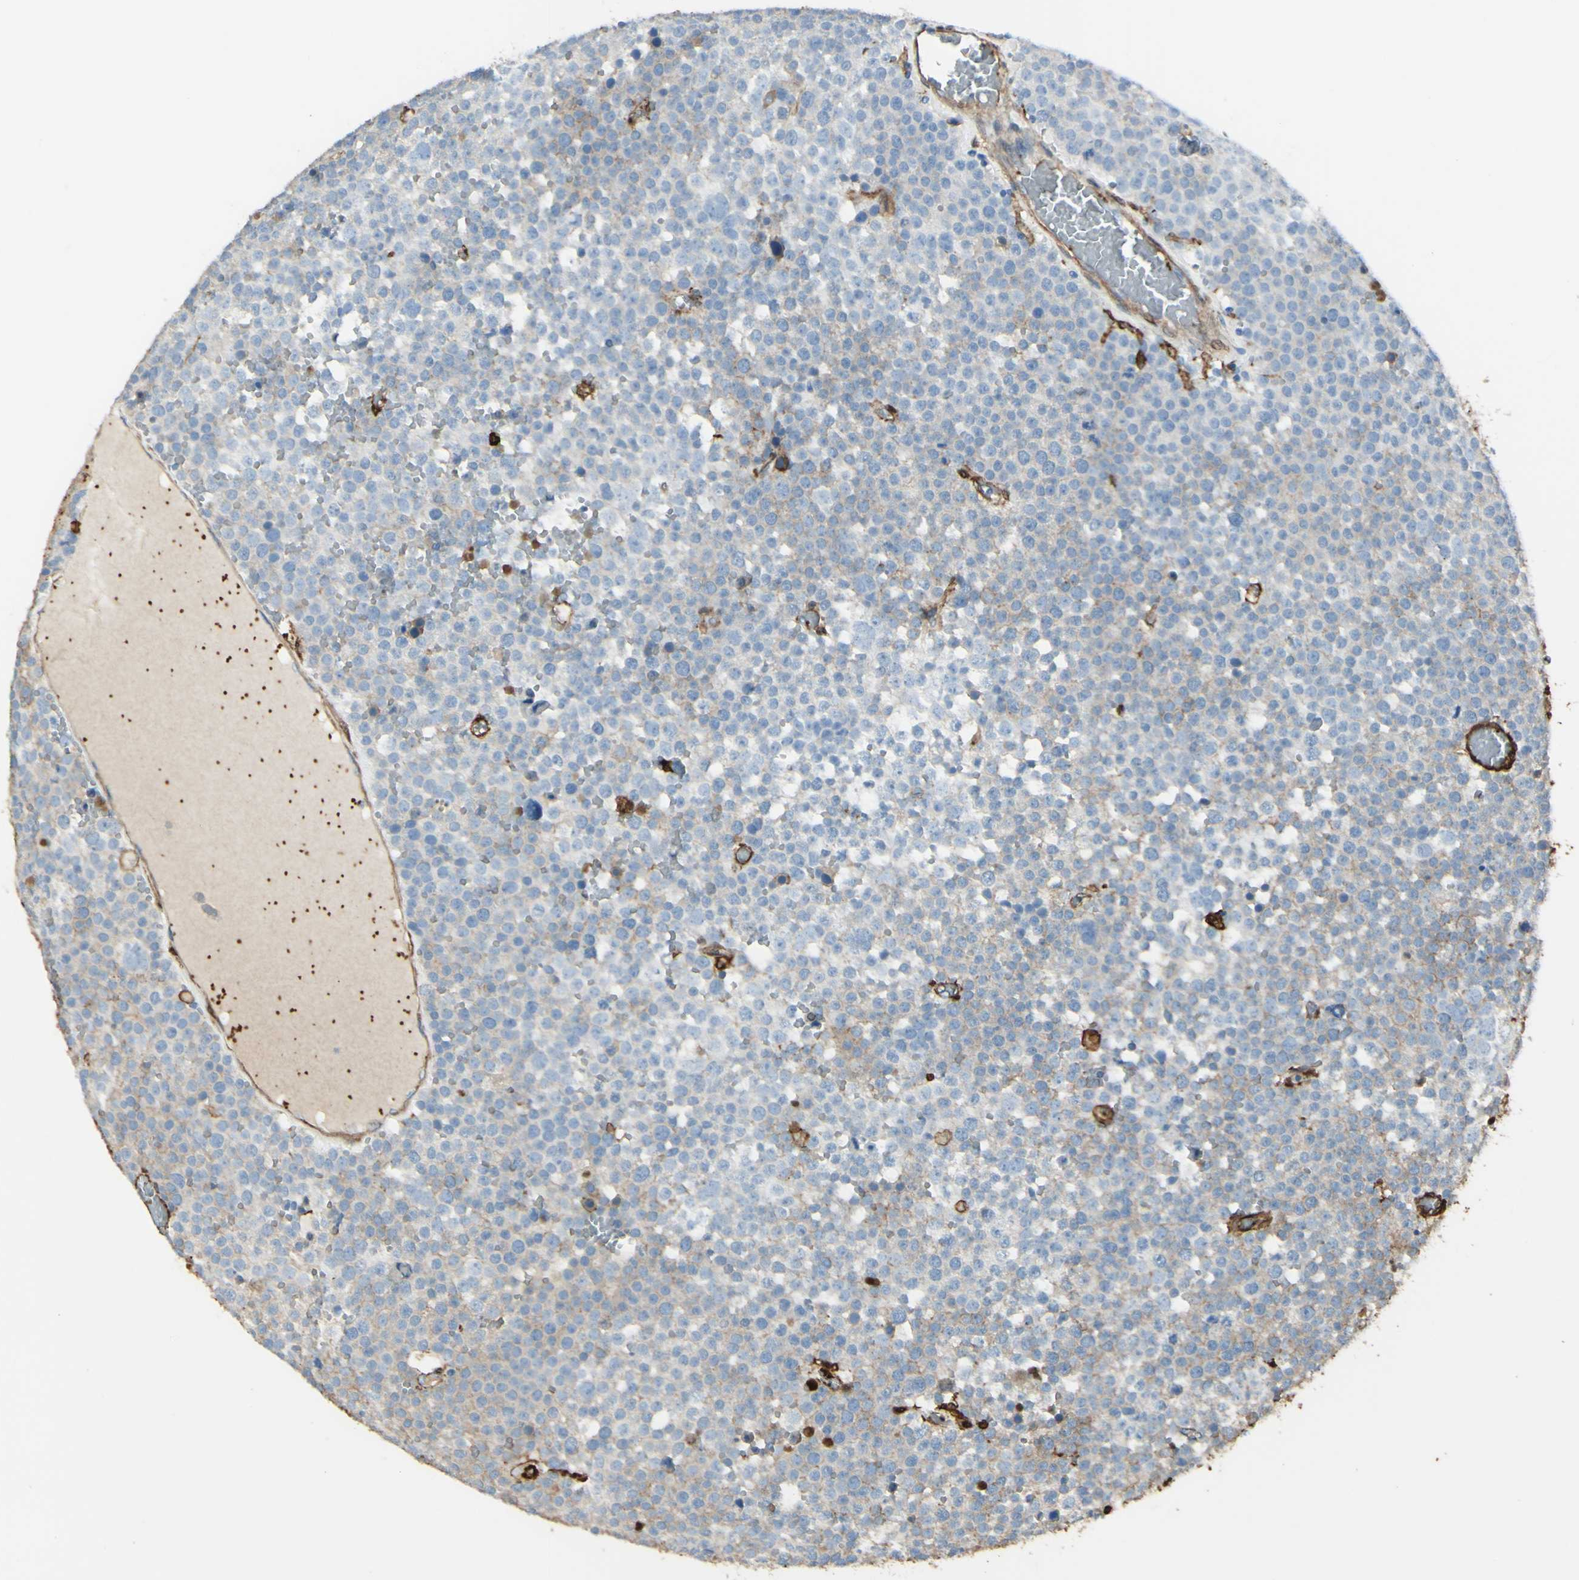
{"staining": {"intensity": "negative", "quantity": "none", "location": "none"}, "tissue": "testis cancer", "cell_type": "Tumor cells", "image_type": "cancer", "snomed": [{"axis": "morphology", "description": "Seminoma, NOS"}, {"axis": "topography", "description": "Testis"}], "caption": "Histopathology image shows no significant protein staining in tumor cells of testis cancer (seminoma). Brightfield microscopy of immunohistochemistry (IHC) stained with DAB (3,3'-diaminobenzidine) (brown) and hematoxylin (blue), captured at high magnification.", "gene": "GSN", "patient": {"sex": "male", "age": 71}}